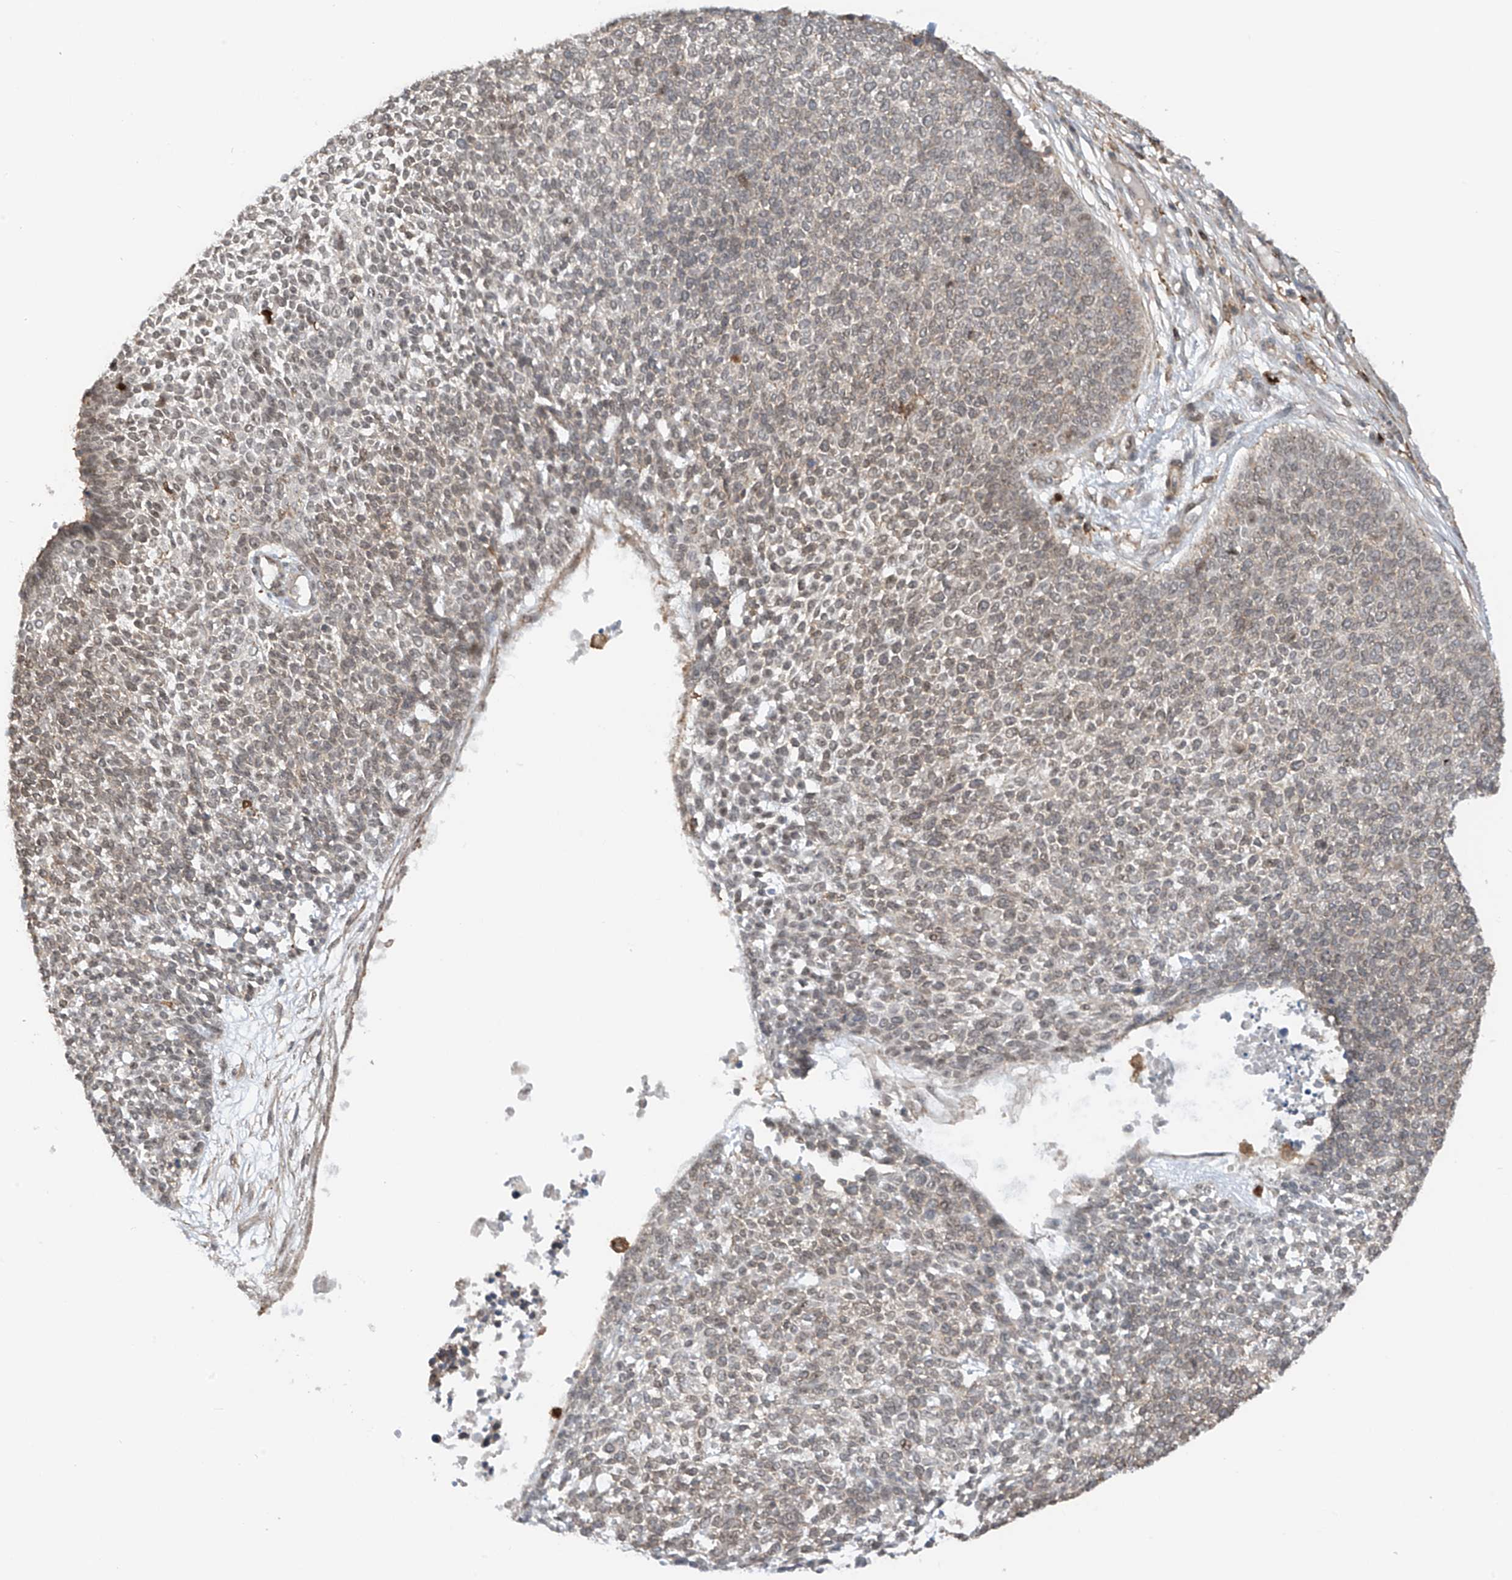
{"staining": {"intensity": "negative", "quantity": "none", "location": "none"}, "tissue": "skin cancer", "cell_type": "Tumor cells", "image_type": "cancer", "snomed": [{"axis": "morphology", "description": "Basal cell carcinoma"}, {"axis": "topography", "description": "Skin"}], "caption": "Photomicrograph shows no protein positivity in tumor cells of skin cancer tissue.", "gene": "REPIN1", "patient": {"sex": "female", "age": 84}}